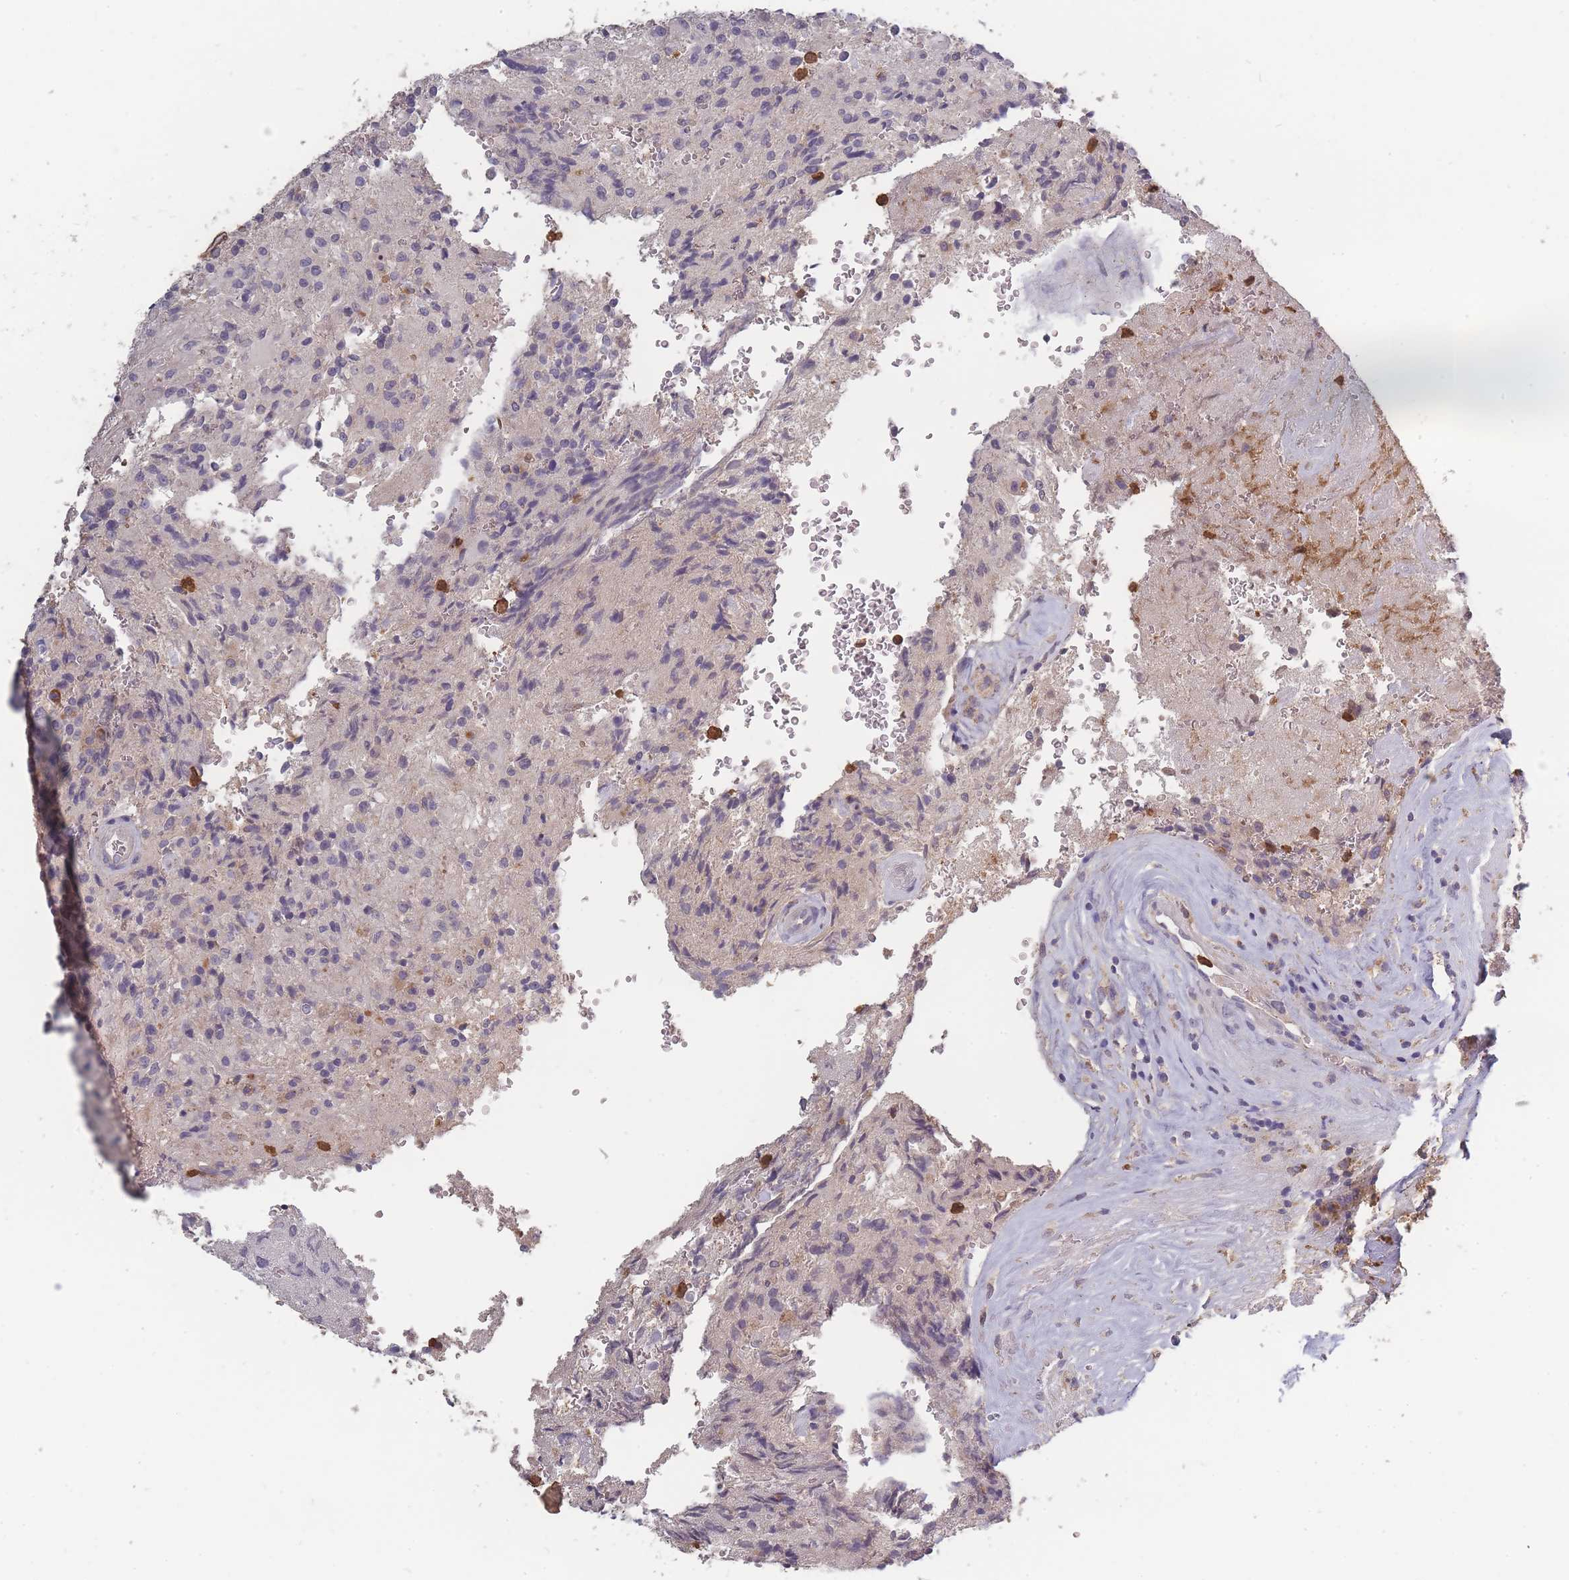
{"staining": {"intensity": "negative", "quantity": "none", "location": "none"}, "tissue": "glioma", "cell_type": "Tumor cells", "image_type": "cancer", "snomed": [{"axis": "morphology", "description": "Normal tissue, NOS"}, {"axis": "morphology", "description": "Glioma, malignant, High grade"}, {"axis": "topography", "description": "Cerebral cortex"}], "caption": "This is a histopathology image of immunohistochemistry (IHC) staining of glioma, which shows no staining in tumor cells.", "gene": "BST1", "patient": {"sex": "male", "age": 56}}